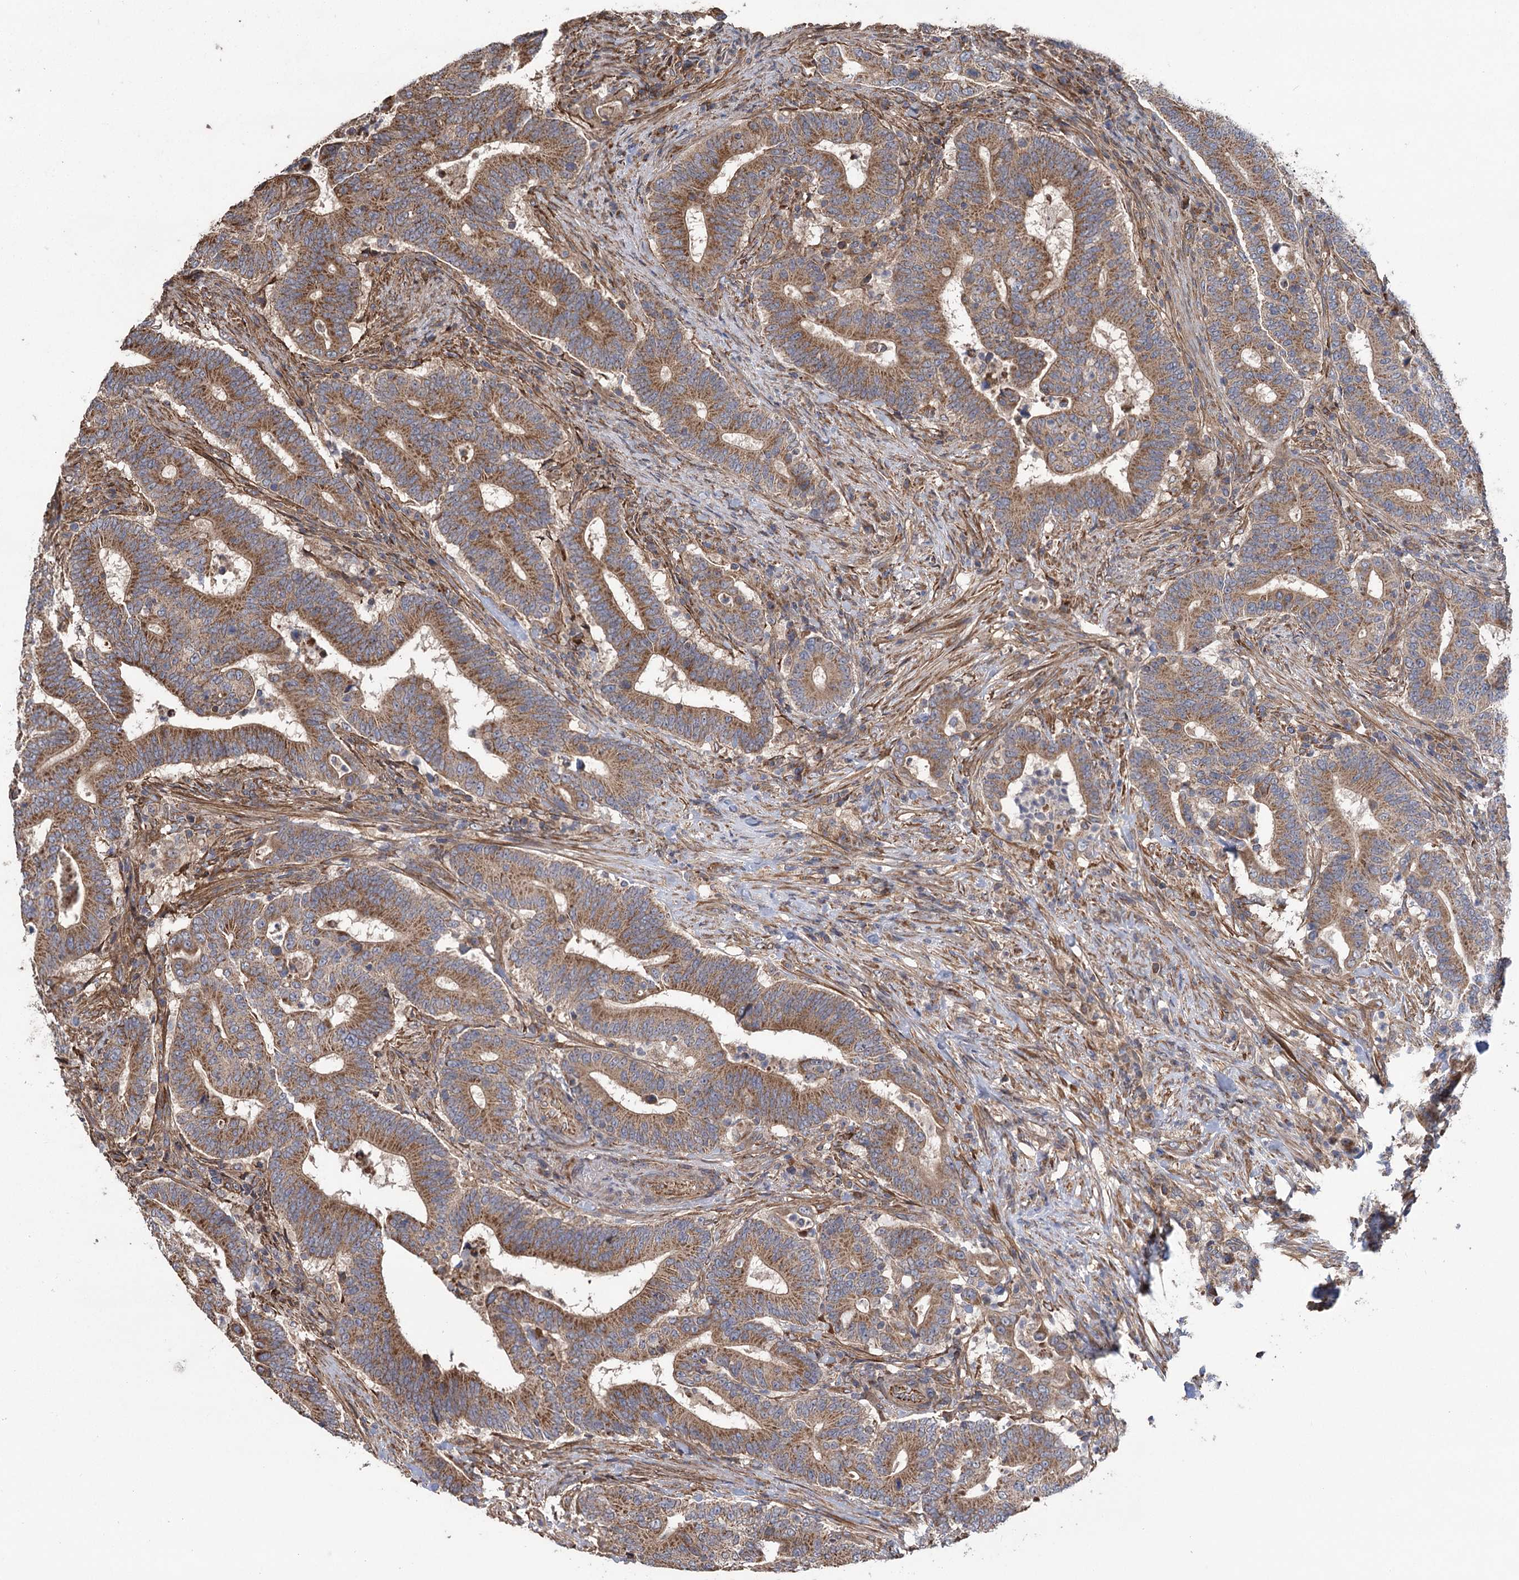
{"staining": {"intensity": "moderate", "quantity": ">75%", "location": "cytoplasmic/membranous"}, "tissue": "colorectal cancer", "cell_type": "Tumor cells", "image_type": "cancer", "snomed": [{"axis": "morphology", "description": "Adenocarcinoma, NOS"}, {"axis": "topography", "description": "Colon"}], "caption": "Brown immunohistochemical staining in human colorectal cancer displays moderate cytoplasmic/membranous positivity in approximately >75% of tumor cells.", "gene": "RWDD4", "patient": {"sex": "female", "age": 66}}